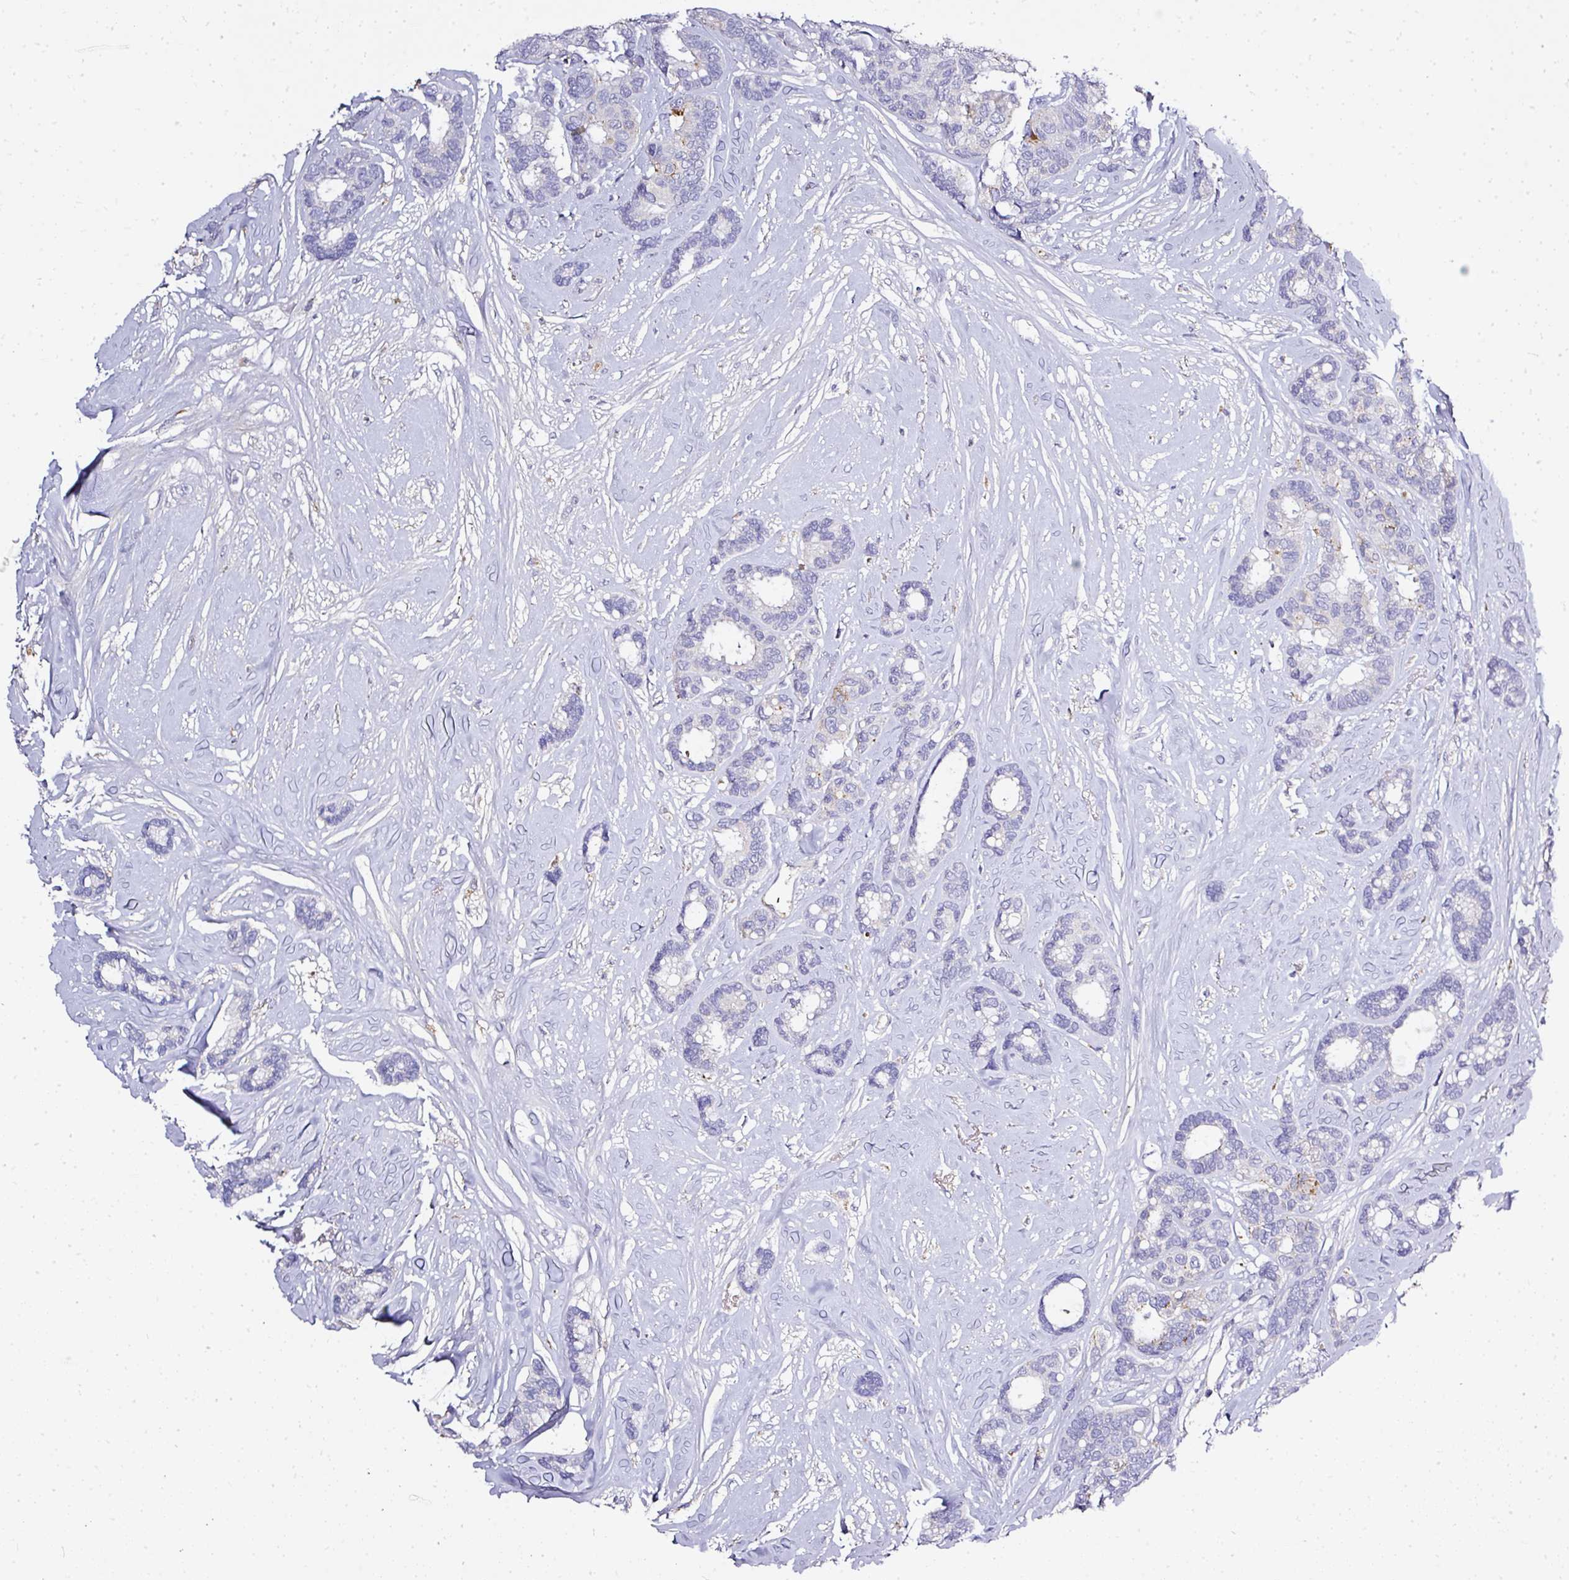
{"staining": {"intensity": "negative", "quantity": "none", "location": "none"}, "tissue": "breast cancer", "cell_type": "Tumor cells", "image_type": "cancer", "snomed": [{"axis": "morphology", "description": "Duct carcinoma"}, {"axis": "topography", "description": "Breast"}], "caption": "This image is of breast cancer stained with immunohistochemistry (IHC) to label a protein in brown with the nuclei are counter-stained blue. There is no expression in tumor cells.", "gene": "CAB39L", "patient": {"sex": "female", "age": 87}}